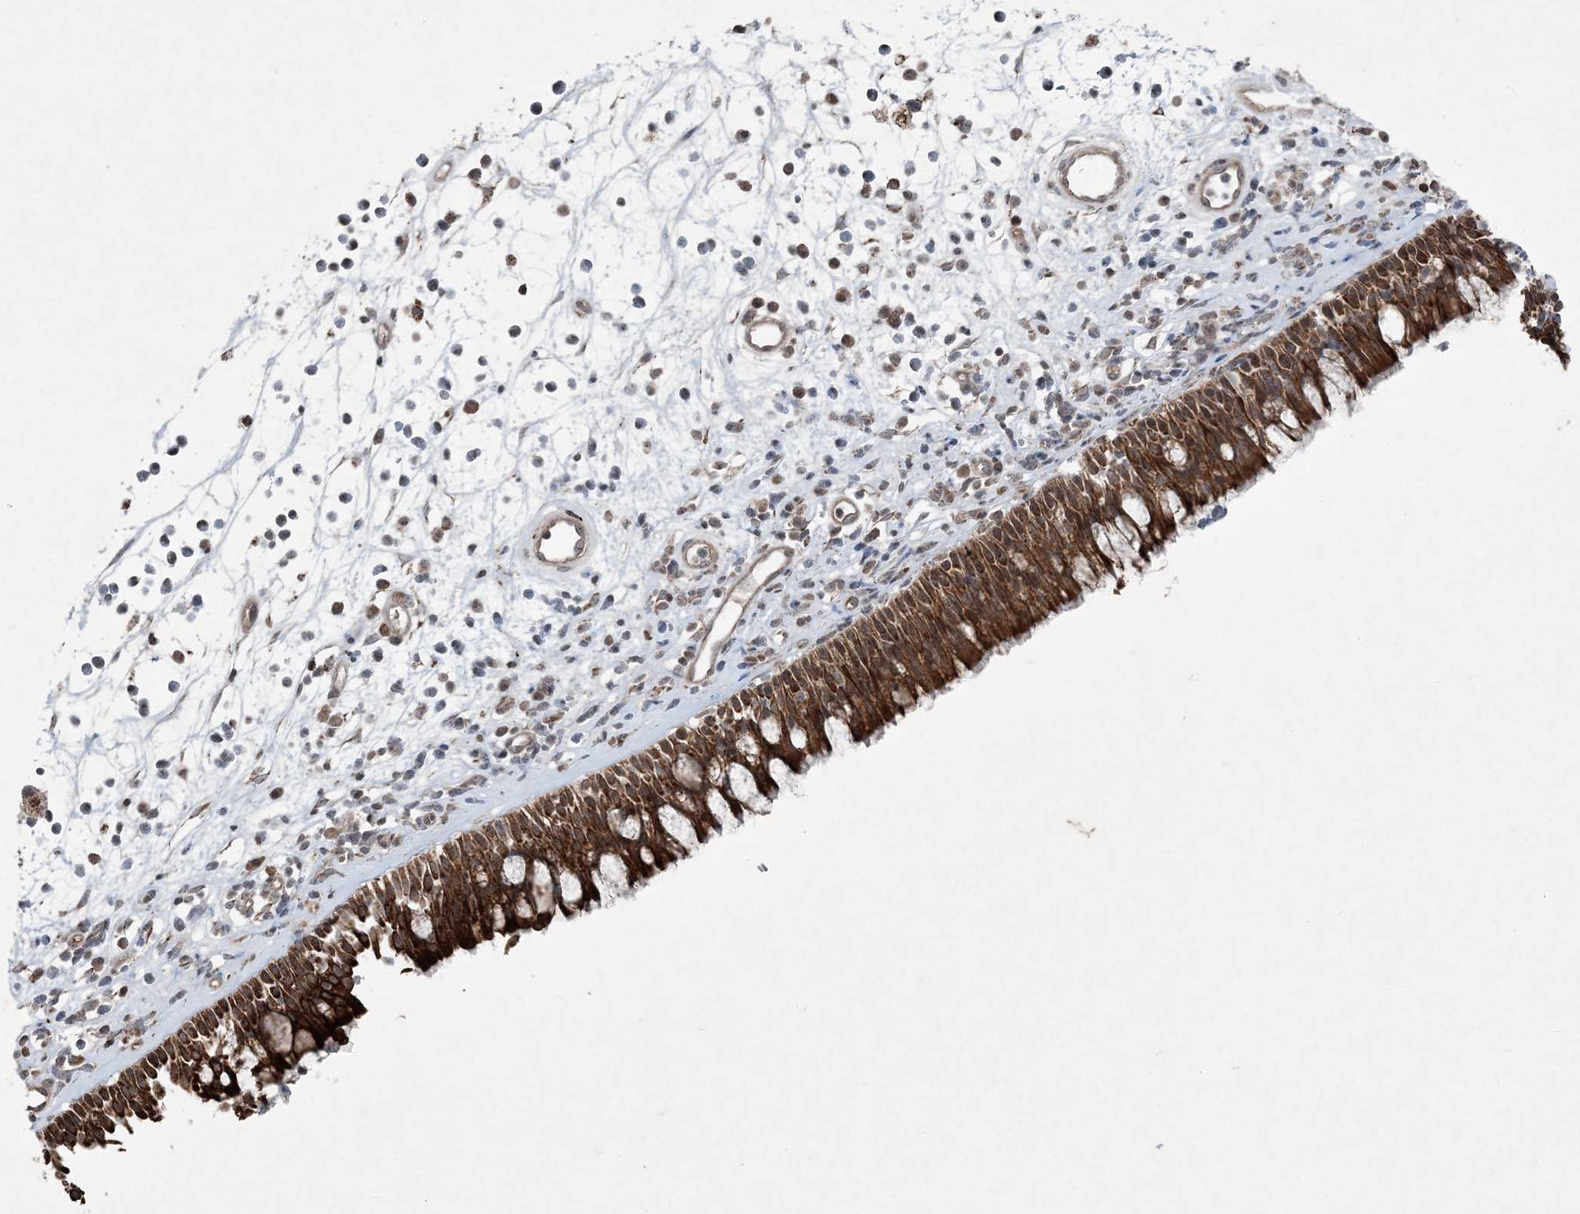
{"staining": {"intensity": "strong", "quantity": ">75%", "location": "cytoplasmic/membranous"}, "tissue": "nasopharynx", "cell_type": "Respiratory epithelial cells", "image_type": "normal", "snomed": [{"axis": "morphology", "description": "Normal tissue, NOS"}, {"axis": "morphology", "description": "Inflammation, NOS"}, {"axis": "morphology", "description": "Malignant melanoma, Metastatic site"}, {"axis": "topography", "description": "Nasopharynx"}], "caption": "DAB immunohistochemical staining of benign nasopharynx reveals strong cytoplasmic/membranous protein positivity in about >75% of respiratory epithelial cells.", "gene": "PC", "patient": {"sex": "male", "age": 70}}